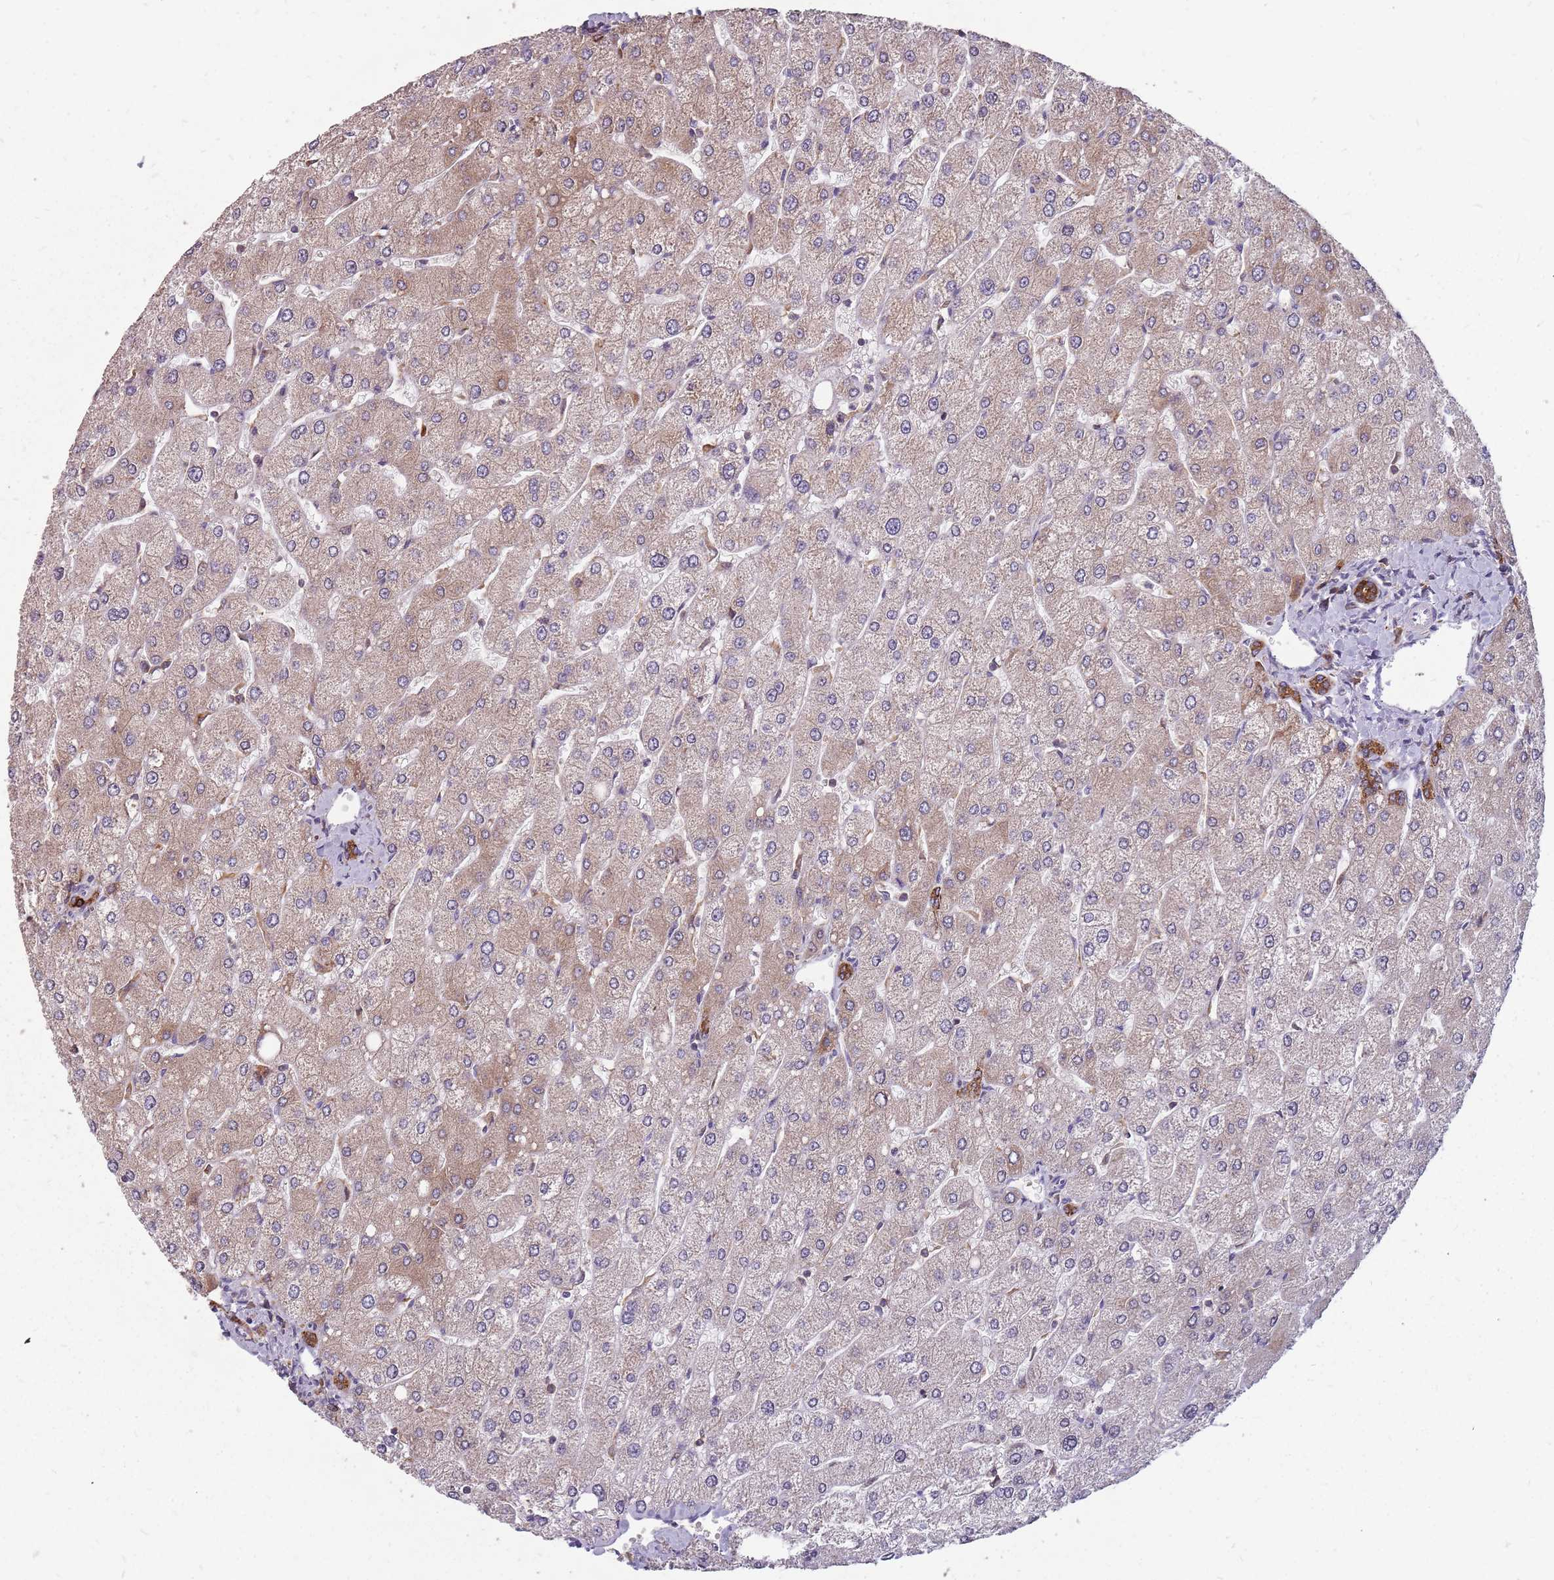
{"staining": {"intensity": "strong", "quantity": ">75%", "location": "cytoplasmic/membranous"}, "tissue": "liver", "cell_type": "Cholangiocytes", "image_type": "normal", "snomed": [{"axis": "morphology", "description": "Normal tissue, NOS"}, {"axis": "topography", "description": "Liver"}], "caption": "Cholangiocytes reveal strong cytoplasmic/membranous expression in approximately >75% of cells in benign liver.", "gene": "NME4", "patient": {"sex": "male", "age": 55}}